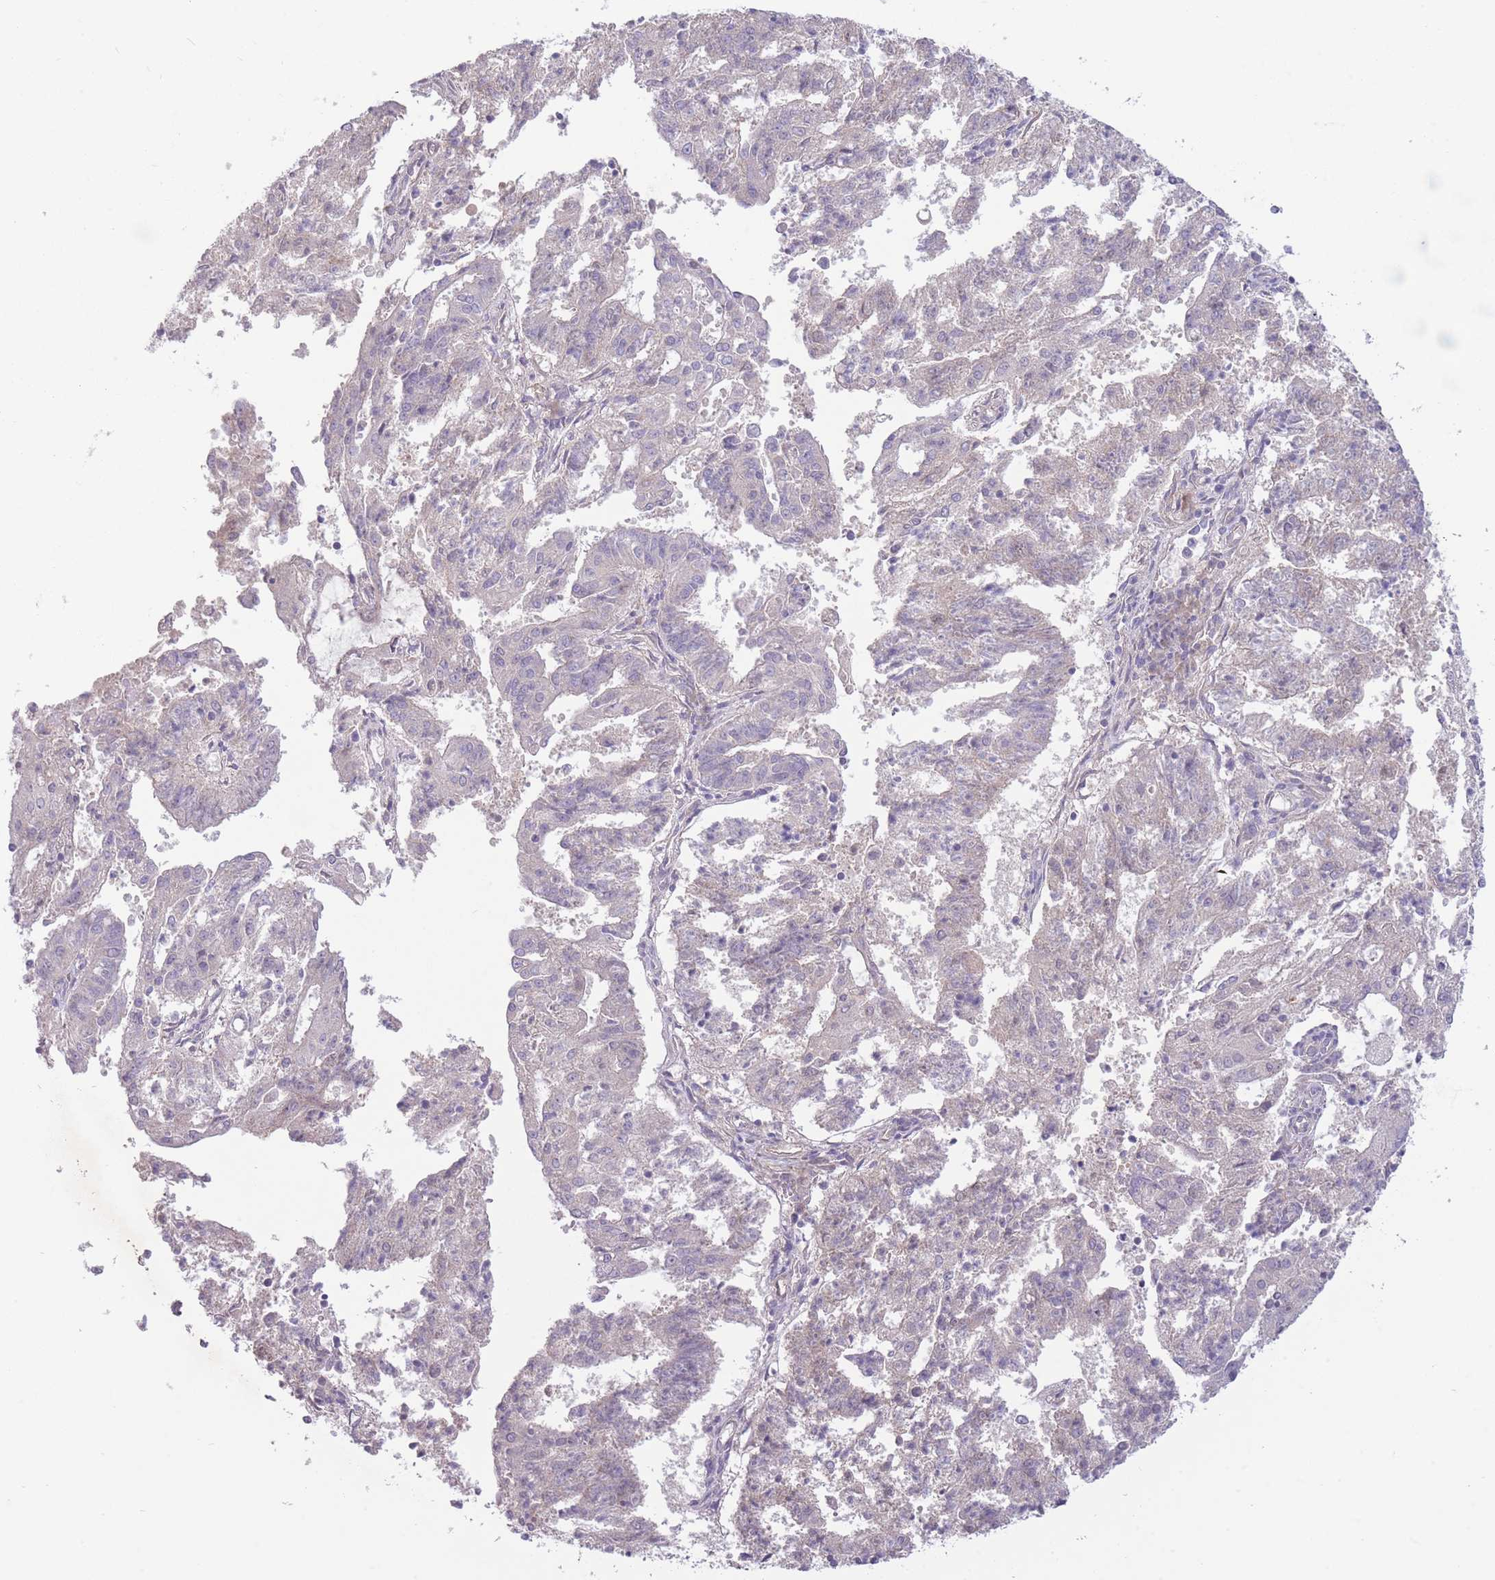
{"staining": {"intensity": "weak", "quantity": "<25%", "location": "cytoplasmic/membranous"}, "tissue": "endometrial cancer", "cell_type": "Tumor cells", "image_type": "cancer", "snomed": [{"axis": "morphology", "description": "Adenocarcinoma, NOS"}, {"axis": "topography", "description": "Endometrium"}], "caption": "An immunohistochemistry (IHC) histopathology image of endometrial cancer (adenocarcinoma) is shown. There is no staining in tumor cells of endometrial cancer (adenocarcinoma).", "gene": "PNPLA5", "patient": {"sex": "female", "age": 82}}